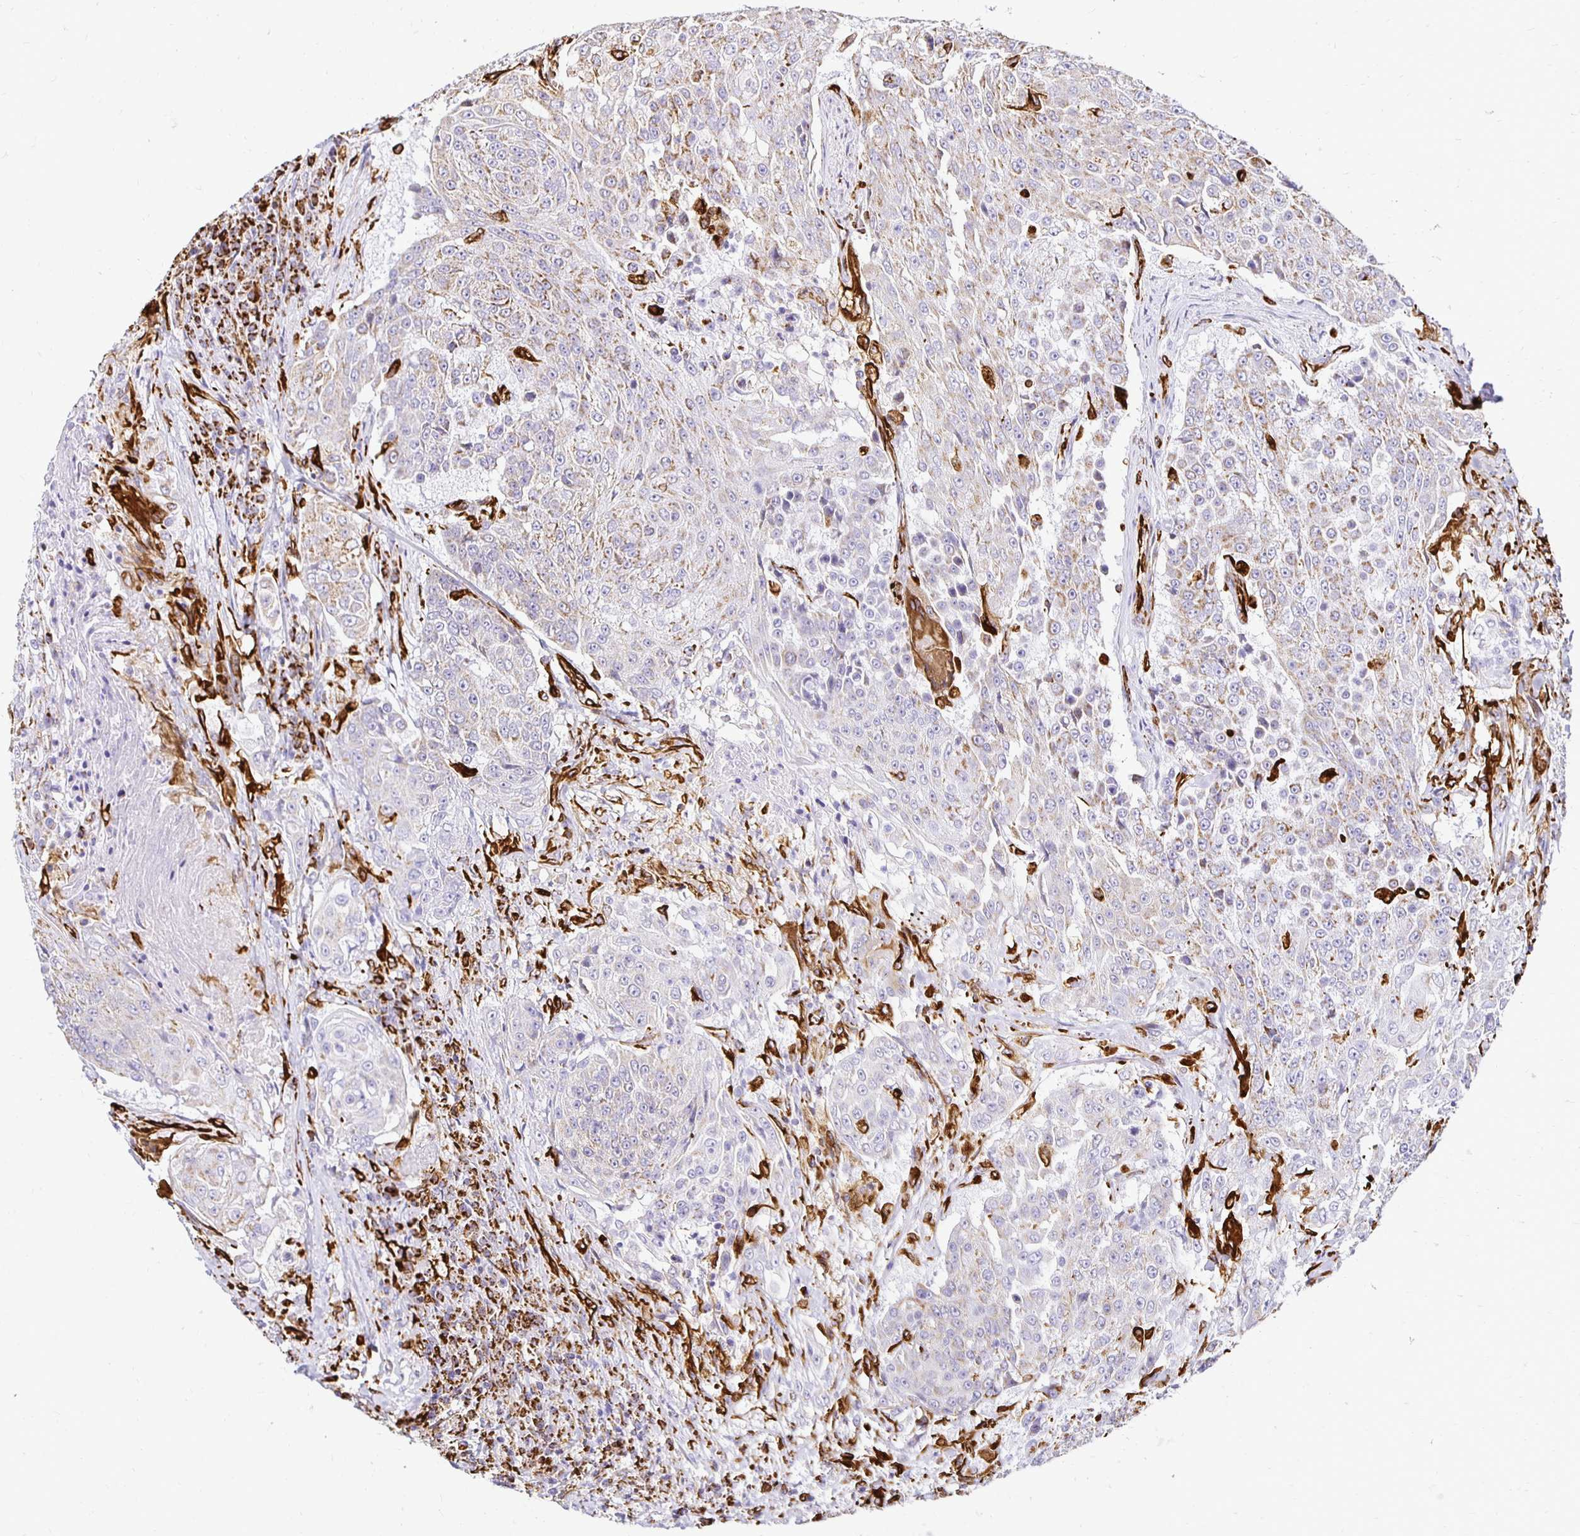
{"staining": {"intensity": "moderate", "quantity": "25%-75%", "location": "cytoplasmic/membranous"}, "tissue": "urothelial cancer", "cell_type": "Tumor cells", "image_type": "cancer", "snomed": [{"axis": "morphology", "description": "Urothelial carcinoma, High grade"}, {"axis": "topography", "description": "Urinary bladder"}], "caption": "Tumor cells show moderate cytoplasmic/membranous expression in approximately 25%-75% of cells in high-grade urothelial carcinoma. (brown staining indicates protein expression, while blue staining denotes nuclei).", "gene": "PLAAT2", "patient": {"sex": "female", "age": 63}}